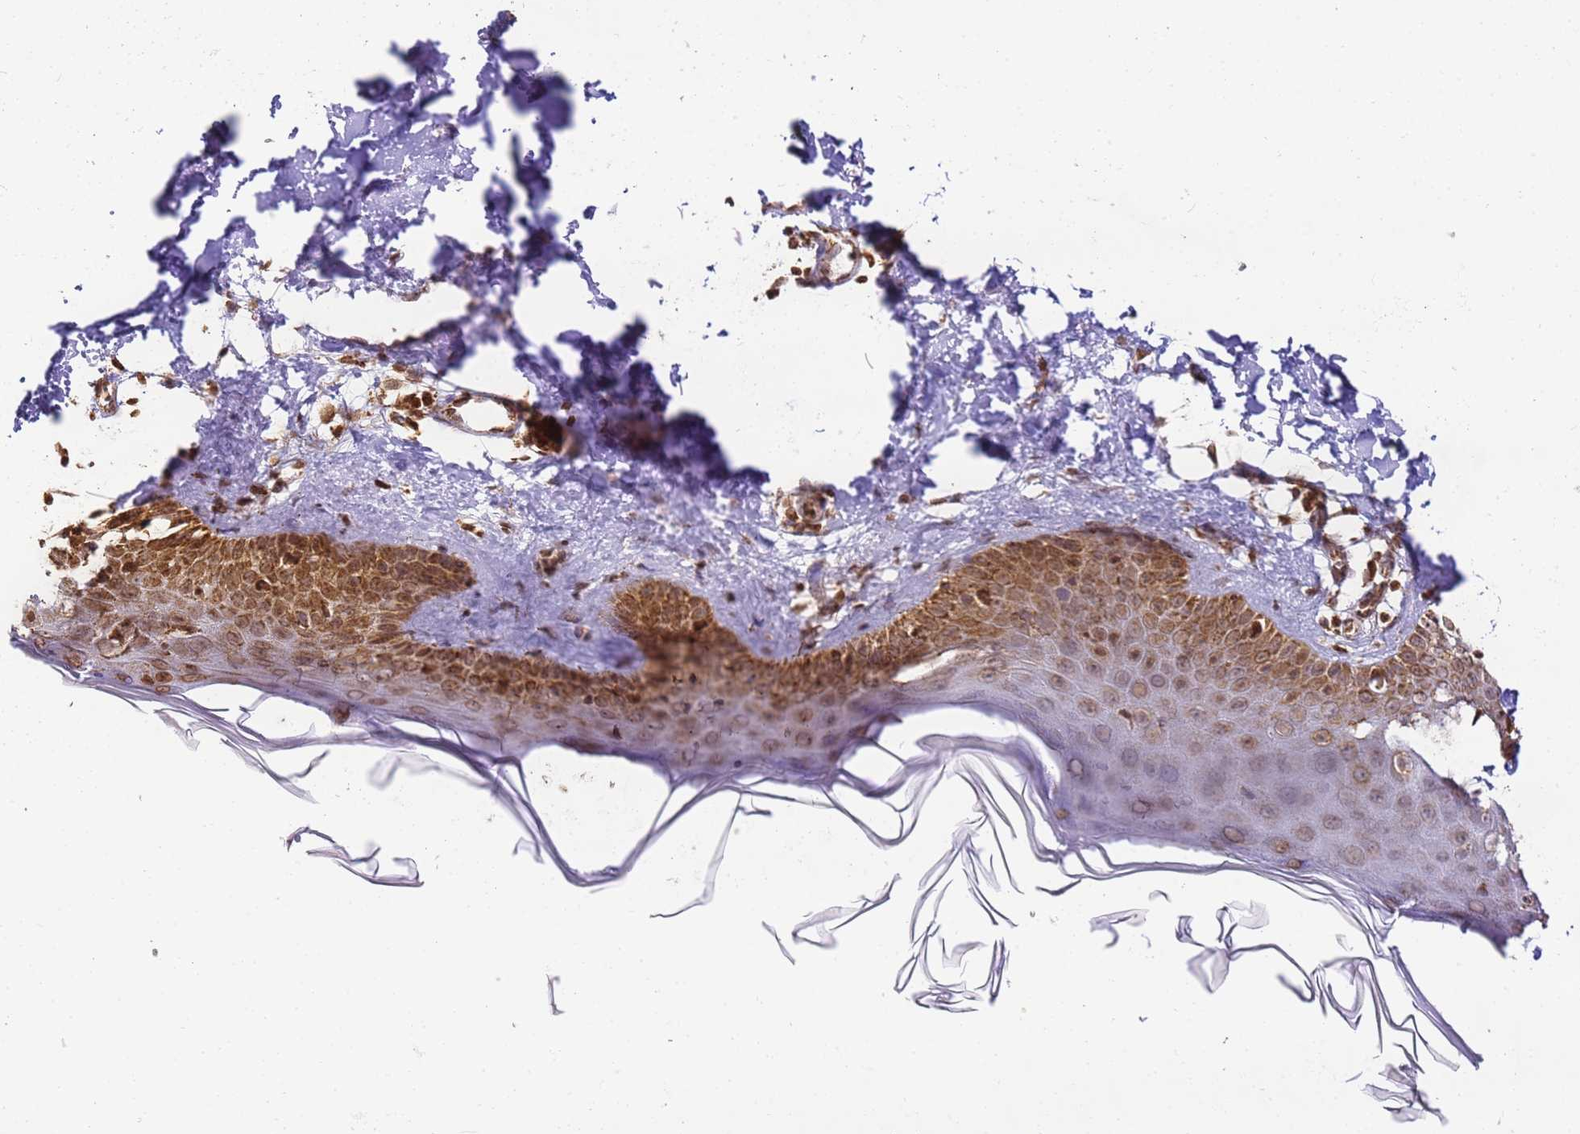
{"staining": {"intensity": "strong", "quantity": ">75%", "location": "cytoplasmic/membranous"}, "tissue": "skin", "cell_type": "Fibroblasts", "image_type": "normal", "snomed": [{"axis": "morphology", "description": "Normal tissue, NOS"}, {"axis": "topography", "description": "Skin"}], "caption": "Immunohistochemistry photomicrograph of normal human skin stained for a protein (brown), which shows high levels of strong cytoplasmic/membranous expression in approximately >75% of fibroblasts.", "gene": "HSPE1", "patient": {"sex": "male", "age": 52}}